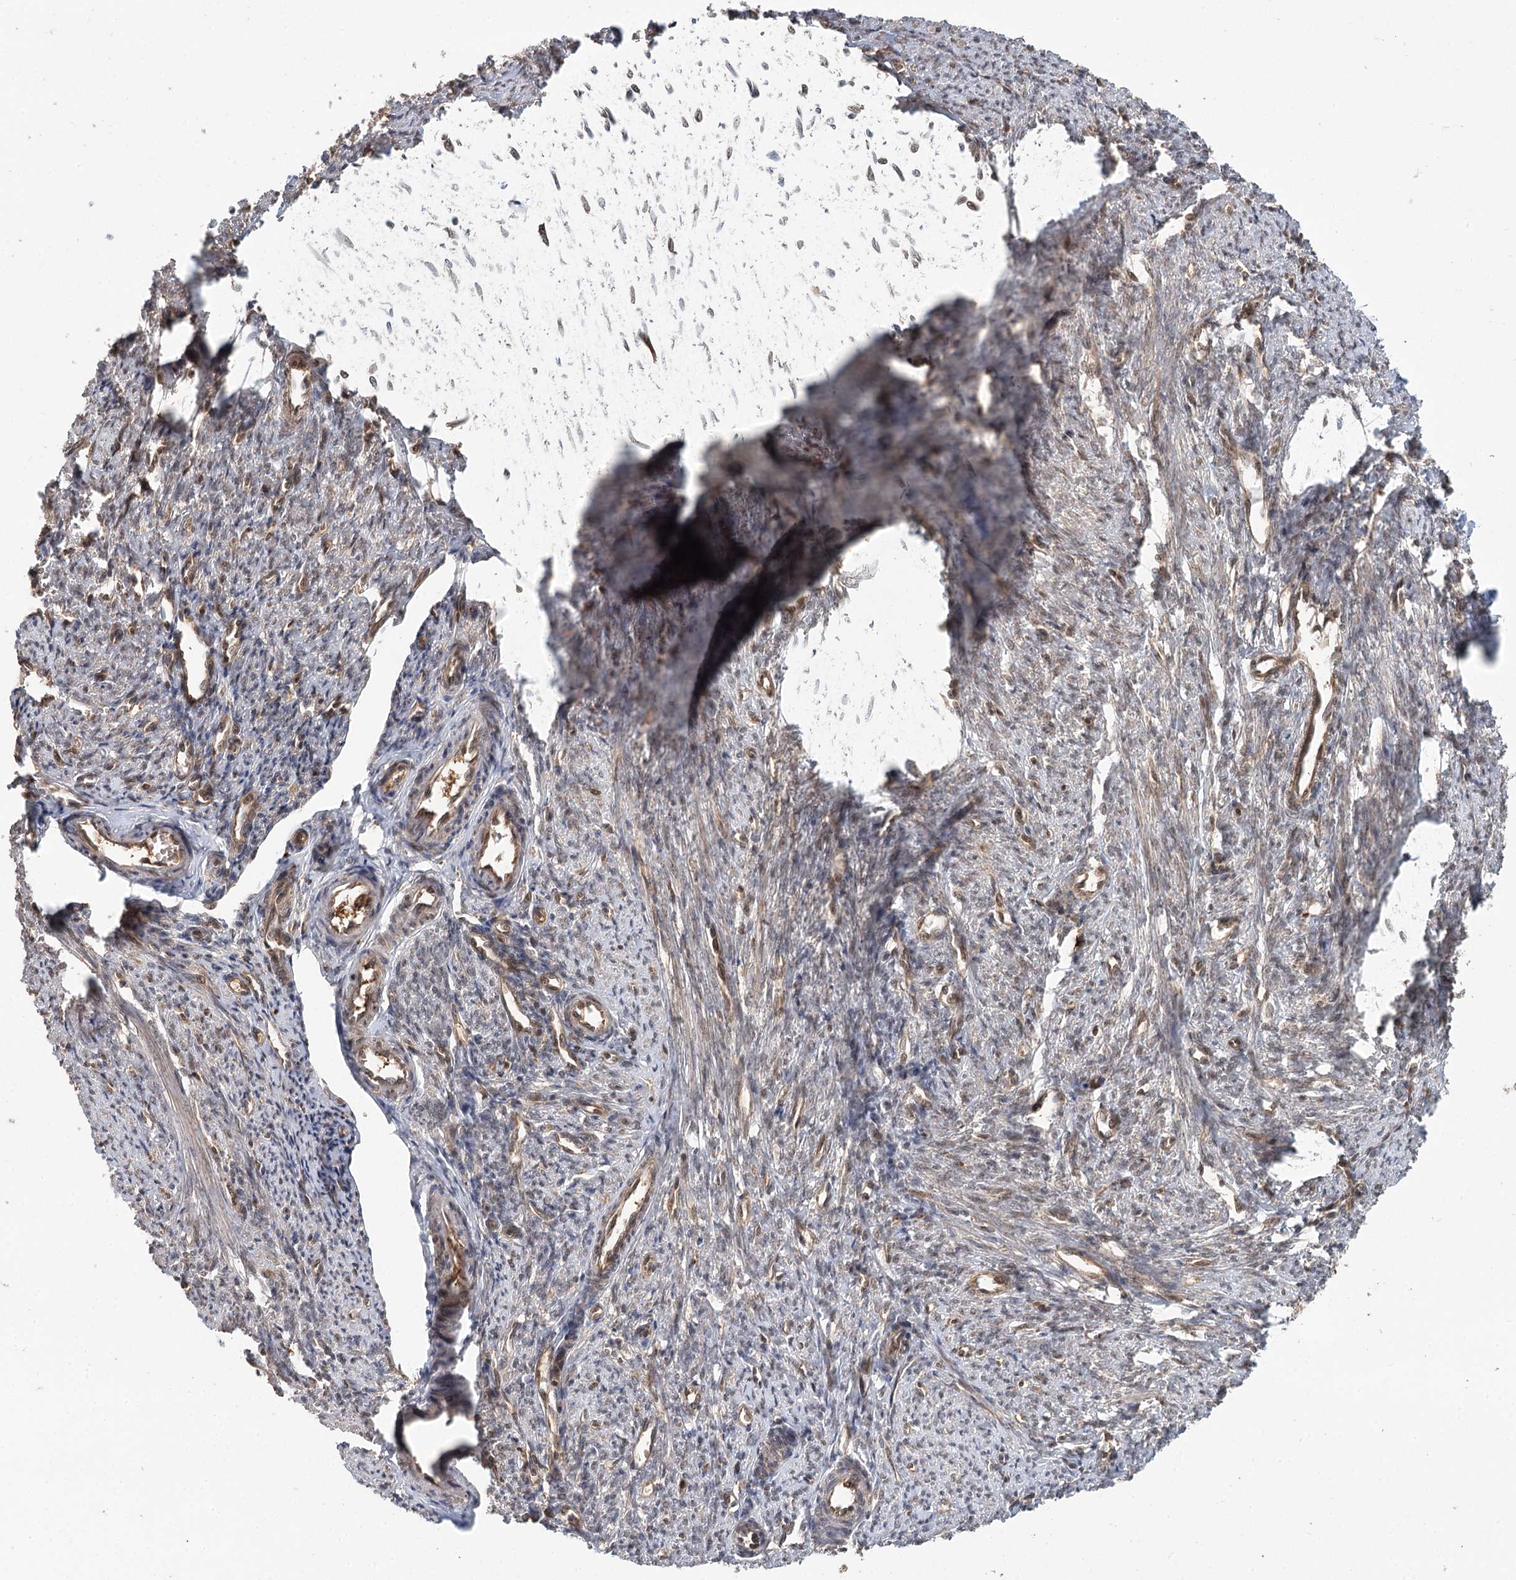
{"staining": {"intensity": "moderate", "quantity": "25%-75%", "location": "nuclear"}, "tissue": "smooth muscle", "cell_type": "Smooth muscle cells", "image_type": "normal", "snomed": [{"axis": "morphology", "description": "Normal tissue, NOS"}, {"axis": "topography", "description": "Smooth muscle"}, {"axis": "topography", "description": "Uterus"}], "caption": "This histopathology image reveals IHC staining of normal human smooth muscle, with medium moderate nuclear staining in about 25%-75% of smooth muscle cells.", "gene": "N6AMT1", "patient": {"sex": "female", "age": 59}}